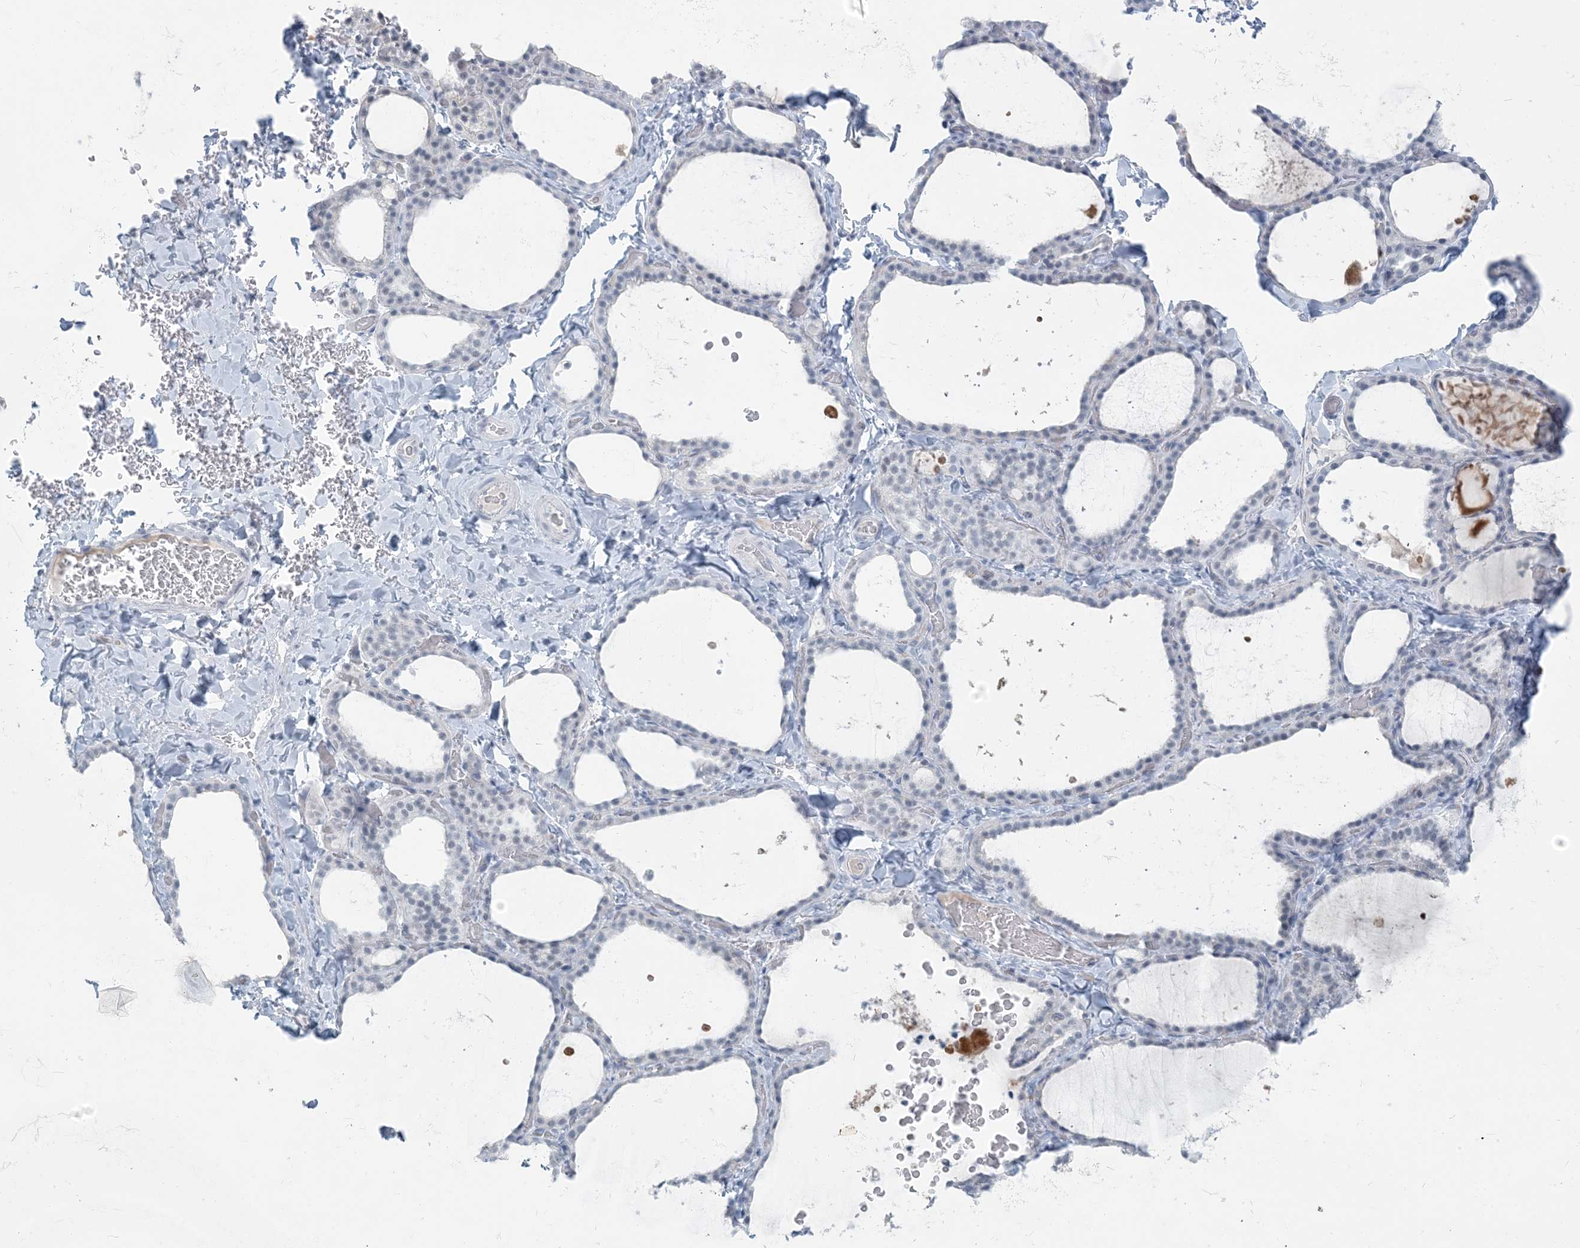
{"staining": {"intensity": "negative", "quantity": "none", "location": "none"}, "tissue": "thyroid gland", "cell_type": "Glandular cells", "image_type": "normal", "snomed": [{"axis": "morphology", "description": "Normal tissue, NOS"}, {"axis": "topography", "description": "Thyroid gland"}], "caption": "The micrograph exhibits no staining of glandular cells in unremarkable thyroid gland.", "gene": "SCML1", "patient": {"sex": "female", "age": 22}}